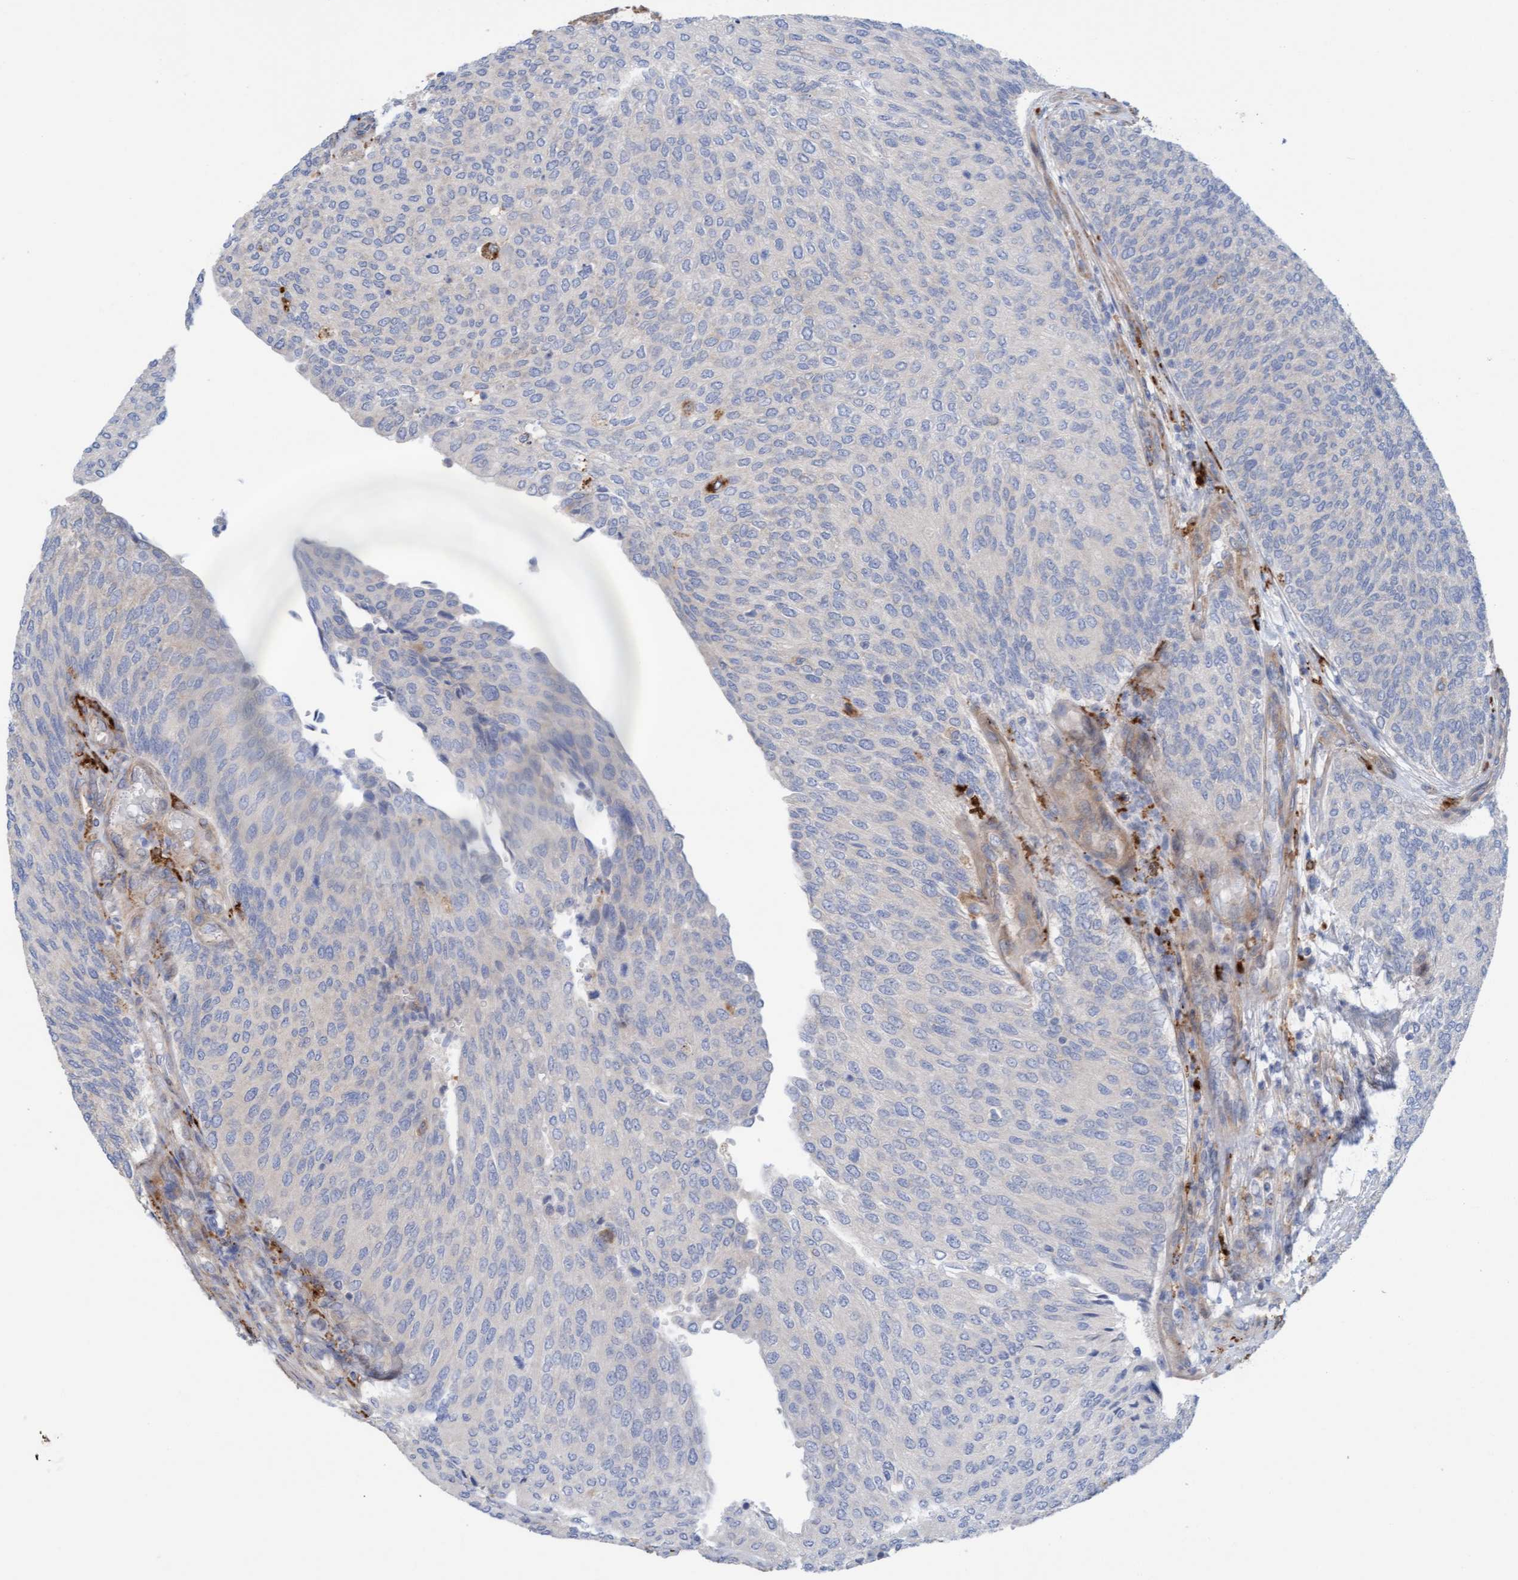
{"staining": {"intensity": "moderate", "quantity": "25%-75%", "location": "cytoplasmic/membranous"}, "tissue": "urothelial cancer", "cell_type": "Tumor cells", "image_type": "cancer", "snomed": [{"axis": "morphology", "description": "Urothelial carcinoma, Low grade"}, {"axis": "topography", "description": "Urinary bladder"}], "caption": "Protein expression analysis of urothelial cancer demonstrates moderate cytoplasmic/membranous positivity in about 25%-75% of tumor cells.", "gene": "CDK5RAP3", "patient": {"sex": "female", "age": 79}}